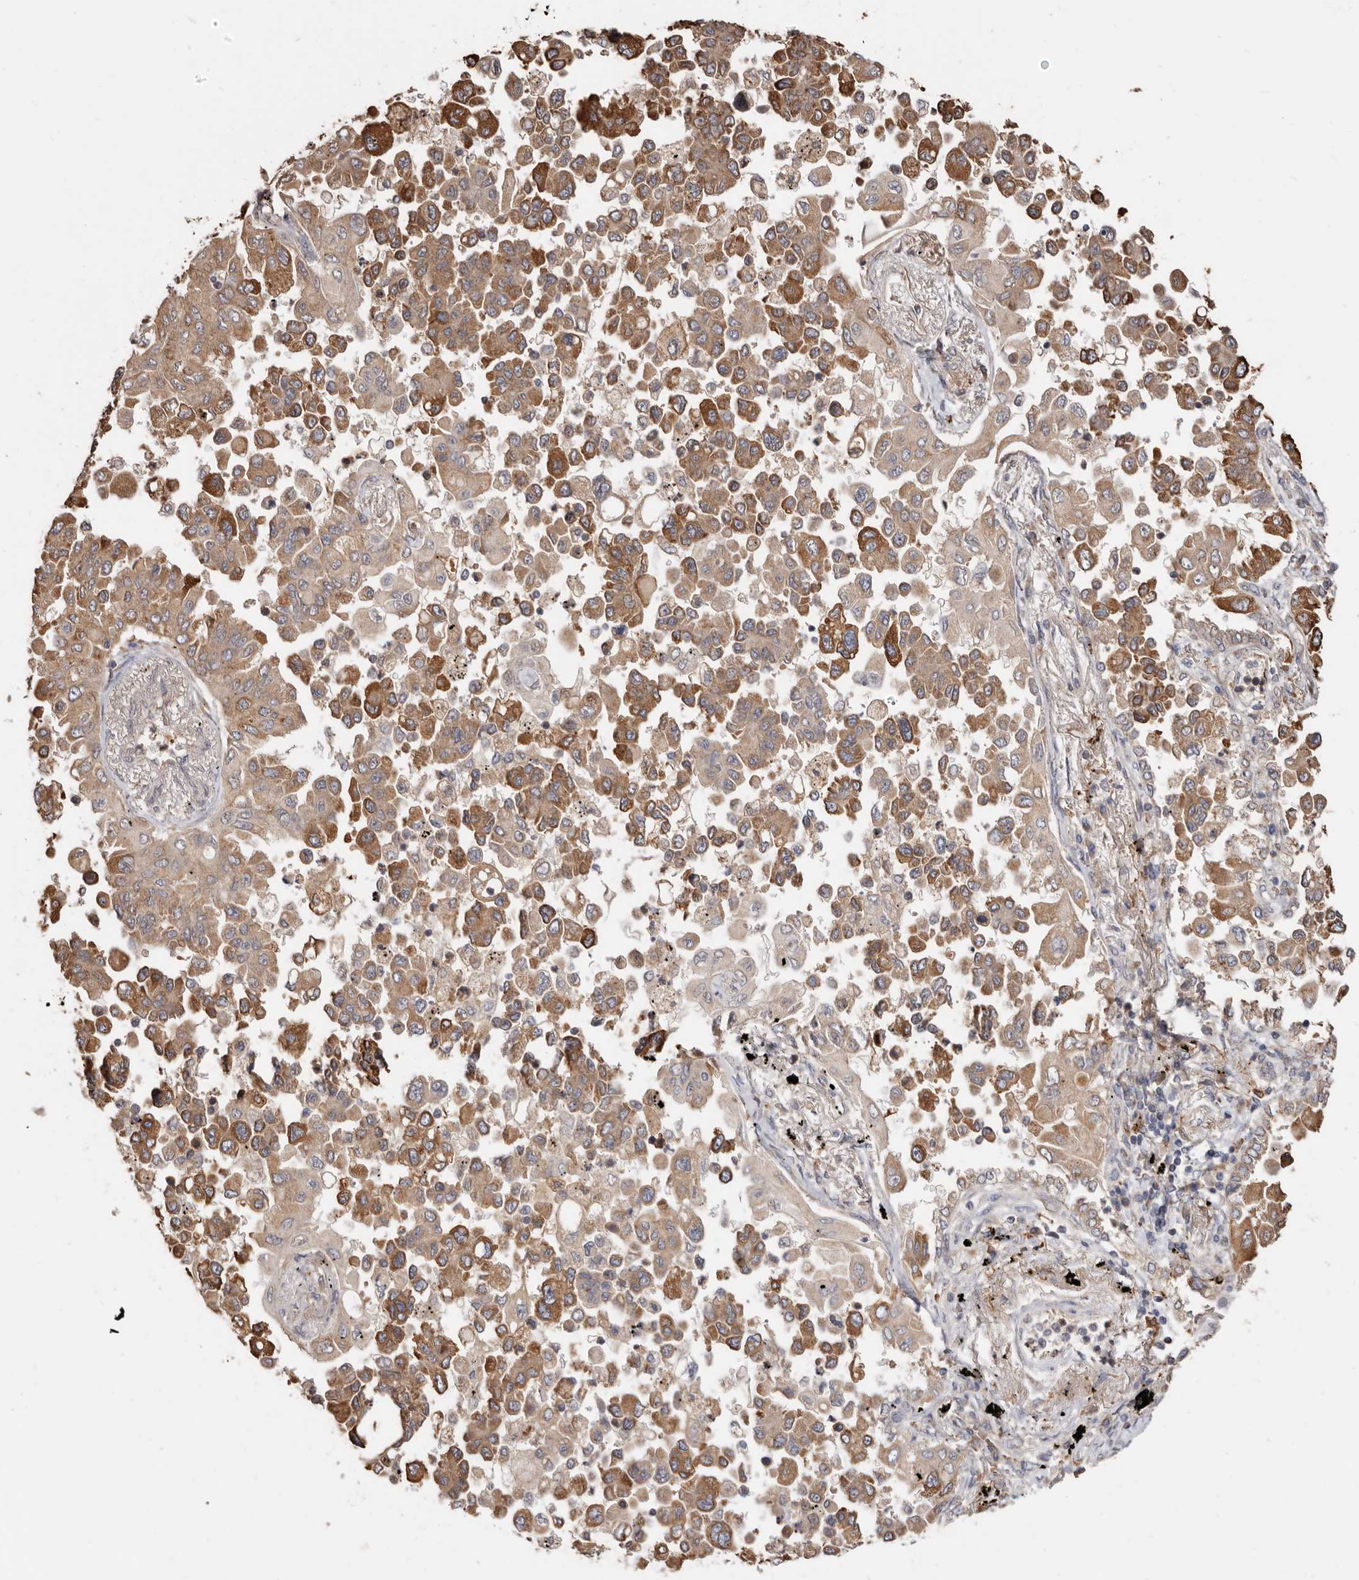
{"staining": {"intensity": "moderate", "quantity": ">75%", "location": "cytoplasmic/membranous"}, "tissue": "lung cancer", "cell_type": "Tumor cells", "image_type": "cancer", "snomed": [{"axis": "morphology", "description": "Adenocarcinoma, NOS"}, {"axis": "topography", "description": "Lung"}], "caption": "DAB (3,3'-diaminobenzidine) immunohistochemical staining of lung cancer reveals moderate cytoplasmic/membranous protein staining in about >75% of tumor cells.", "gene": "RSPO2", "patient": {"sex": "female", "age": 67}}